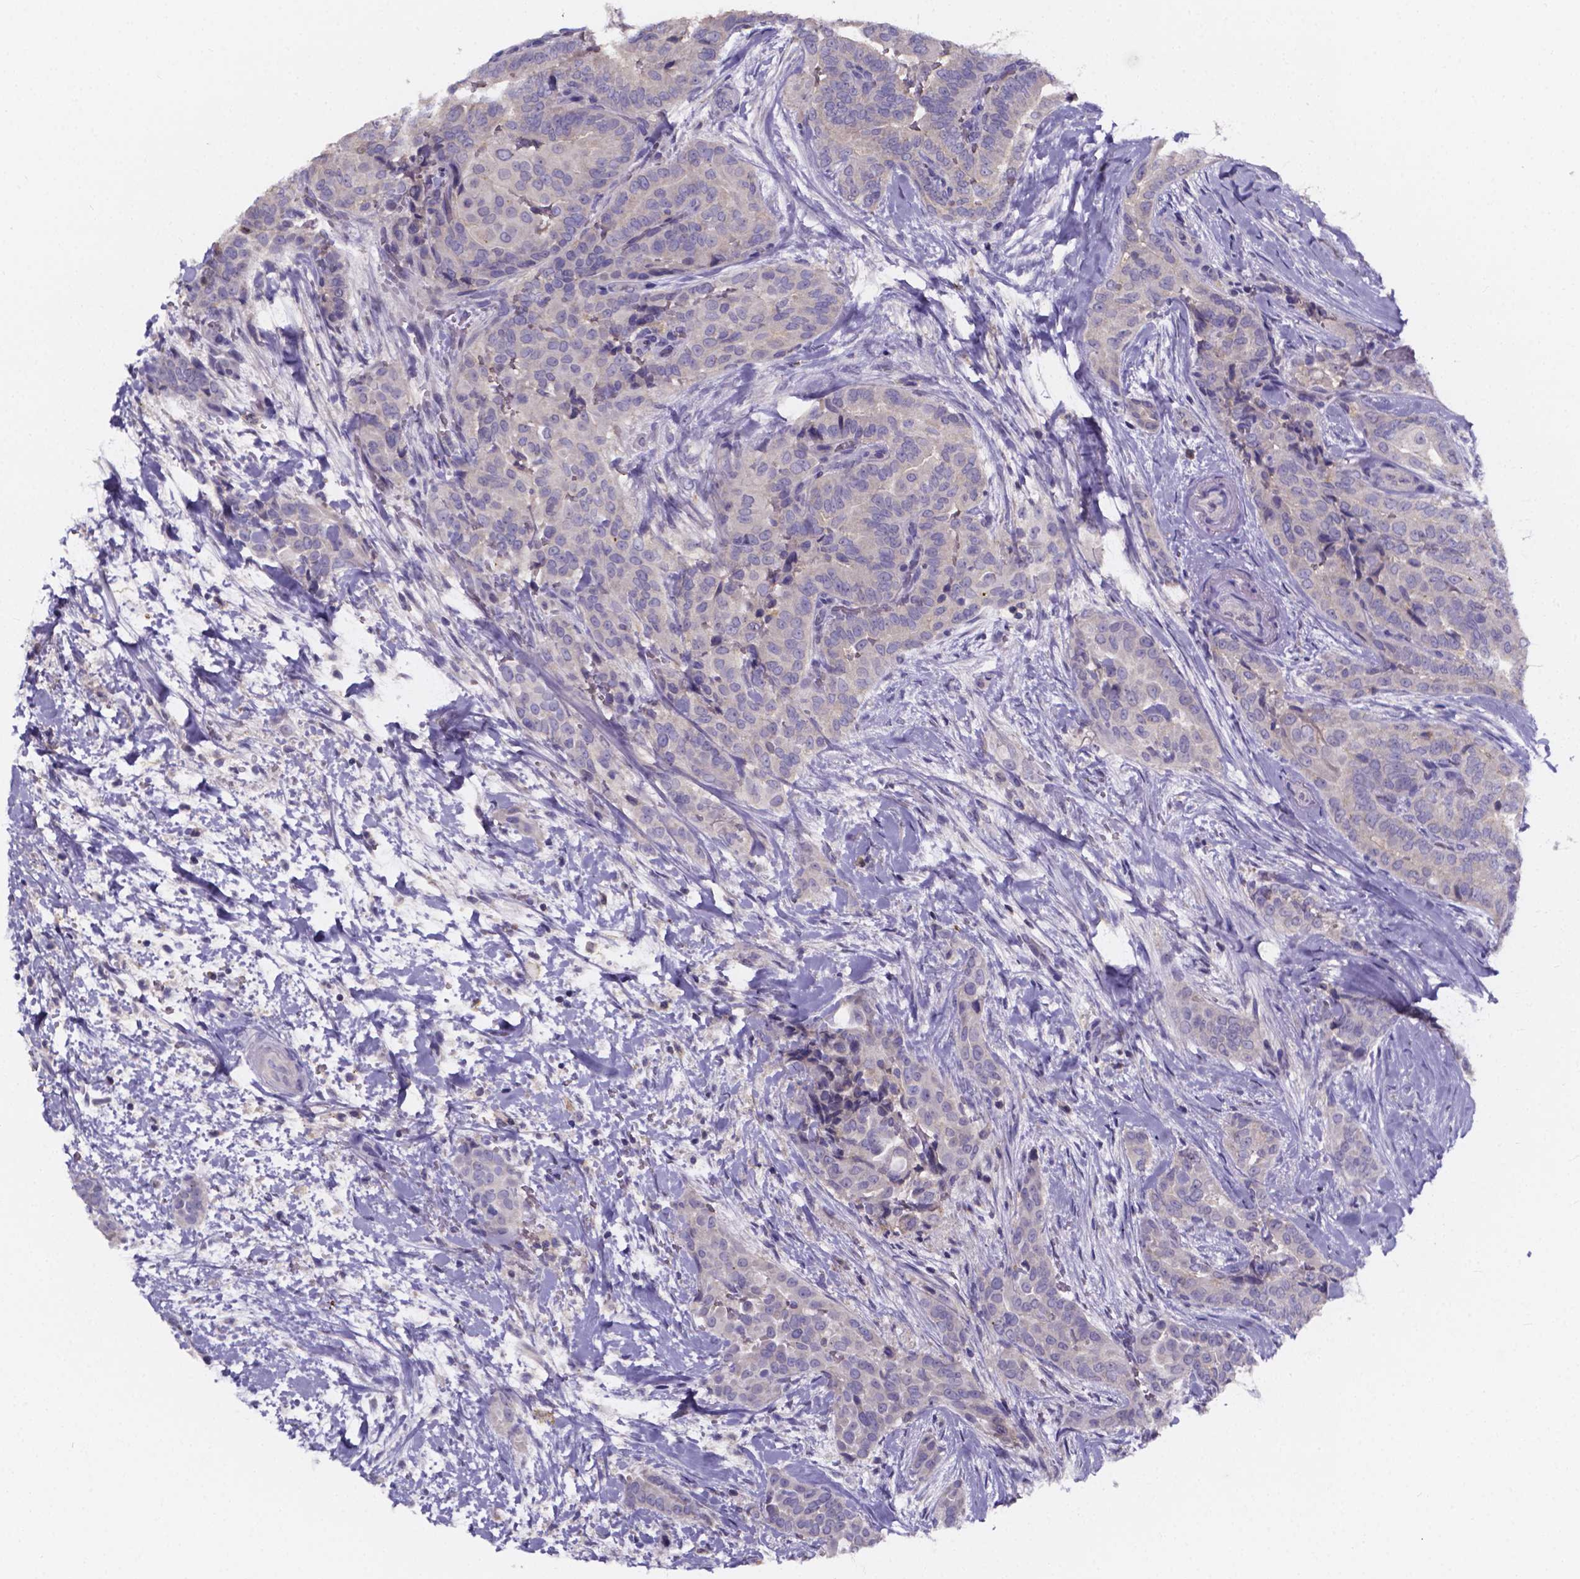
{"staining": {"intensity": "negative", "quantity": "none", "location": "none"}, "tissue": "thyroid cancer", "cell_type": "Tumor cells", "image_type": "cancer", "snomed": [{"axis": "morphology", "description": "Papillary adenocarcinoma, NOS"}, {"axis": "topography", "description": "Thyroid gland"}], "caption": "This is a photomicrograph of immunohistochemistry staining of thyroid cancer, which shows no expression in tumor cells.", "gene": "SPOCD1", "patient": {"sex": "male", "age": 61}}